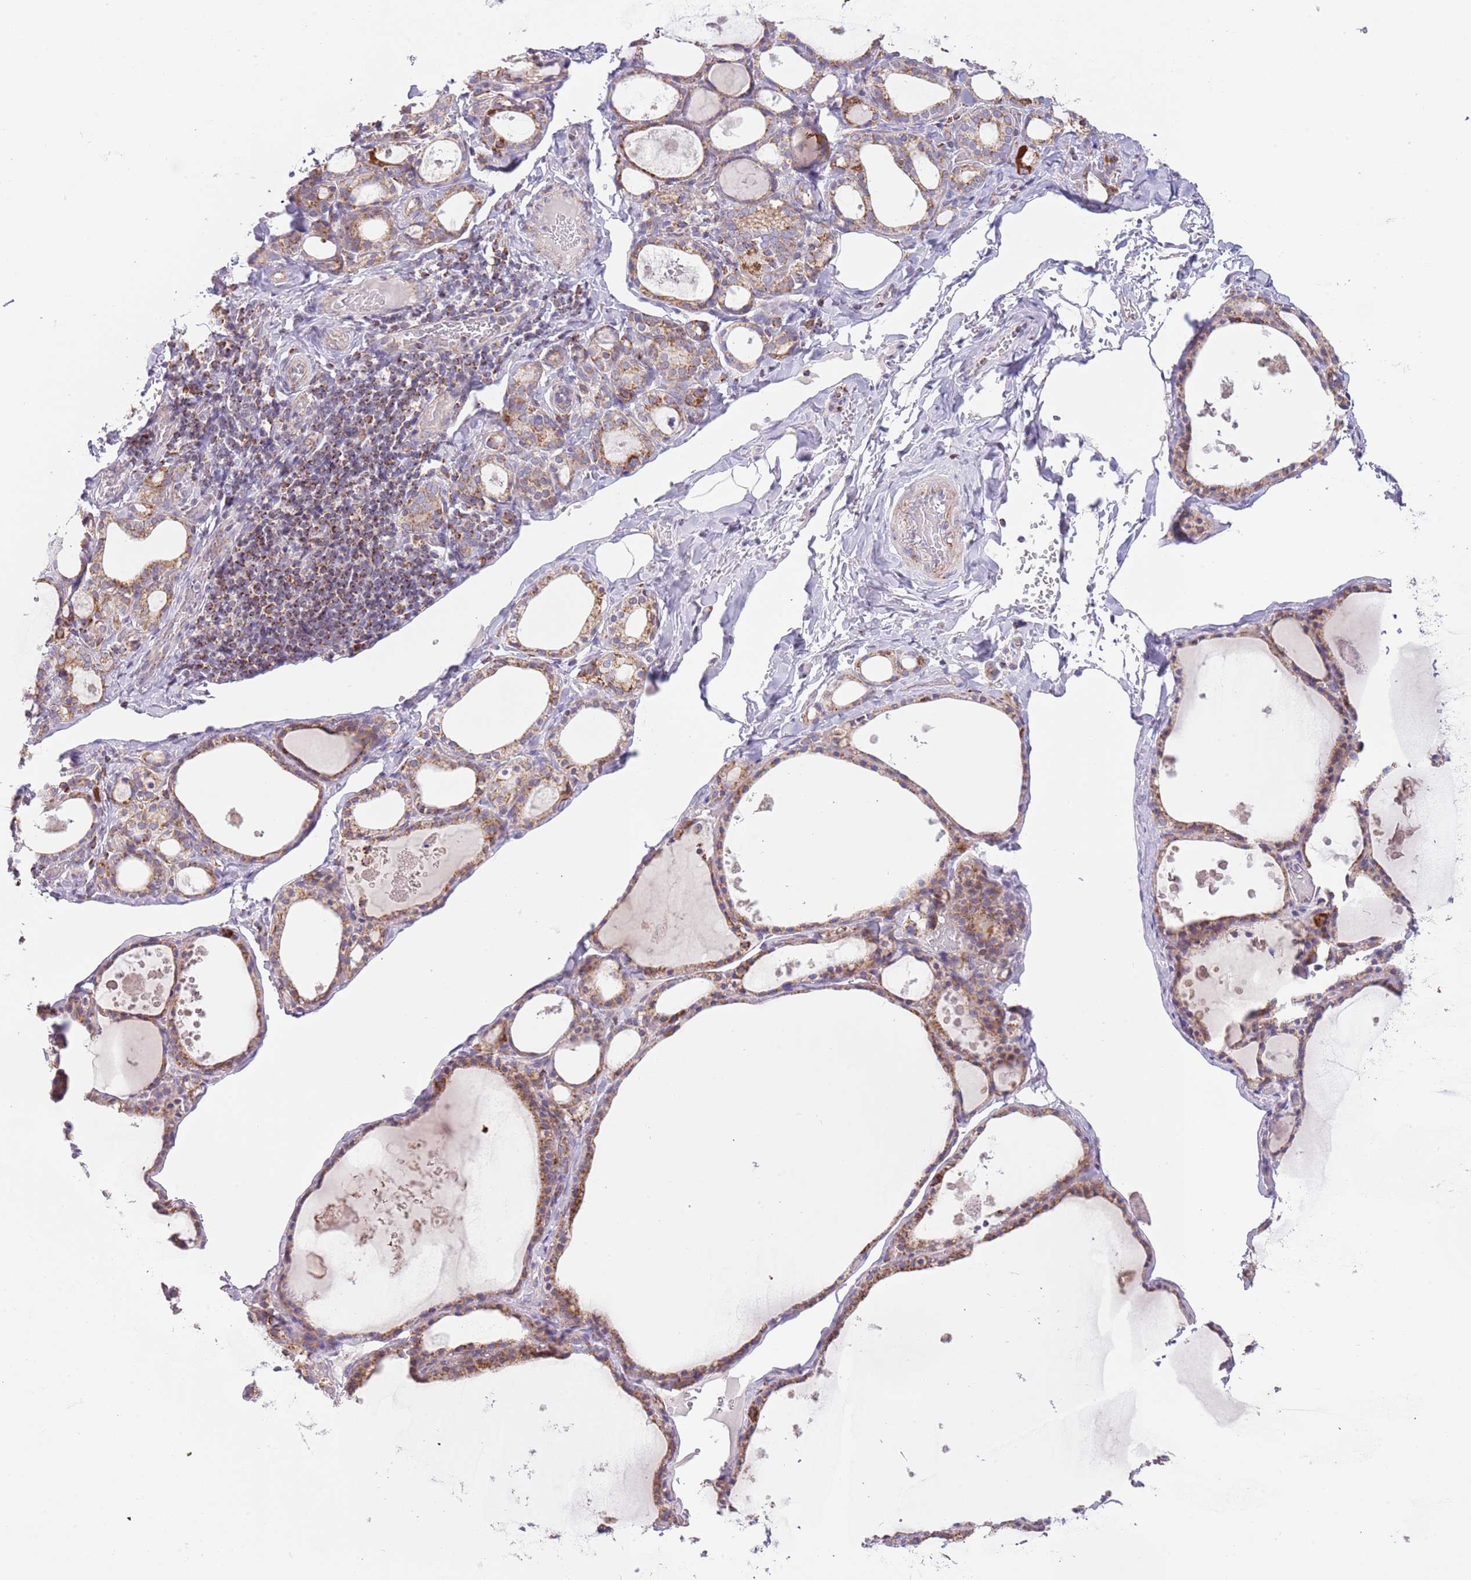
{"staining": {"intensity": "moderate", "quantity": ">75%", "location": "cytoplasmic/membranous"}, "tissue": "thyroid gland", "cell_type": "Glandular cells", "image_type": "normal", "snomed": [{"axis": "morphology", "description": "Normal tissue, NOS"}, {"axis": "topography", "description": "Thyroid gland"}], "caption": "Benign thyroid gland reveals moderate cytoplasmic/membranous positivity in approximately >75% of glandular cells, visualized by immunohistochemistry. Nuclei are stained in blue.", "gene": "LHX6", "patient": {"sex": "male", "age": 56}}